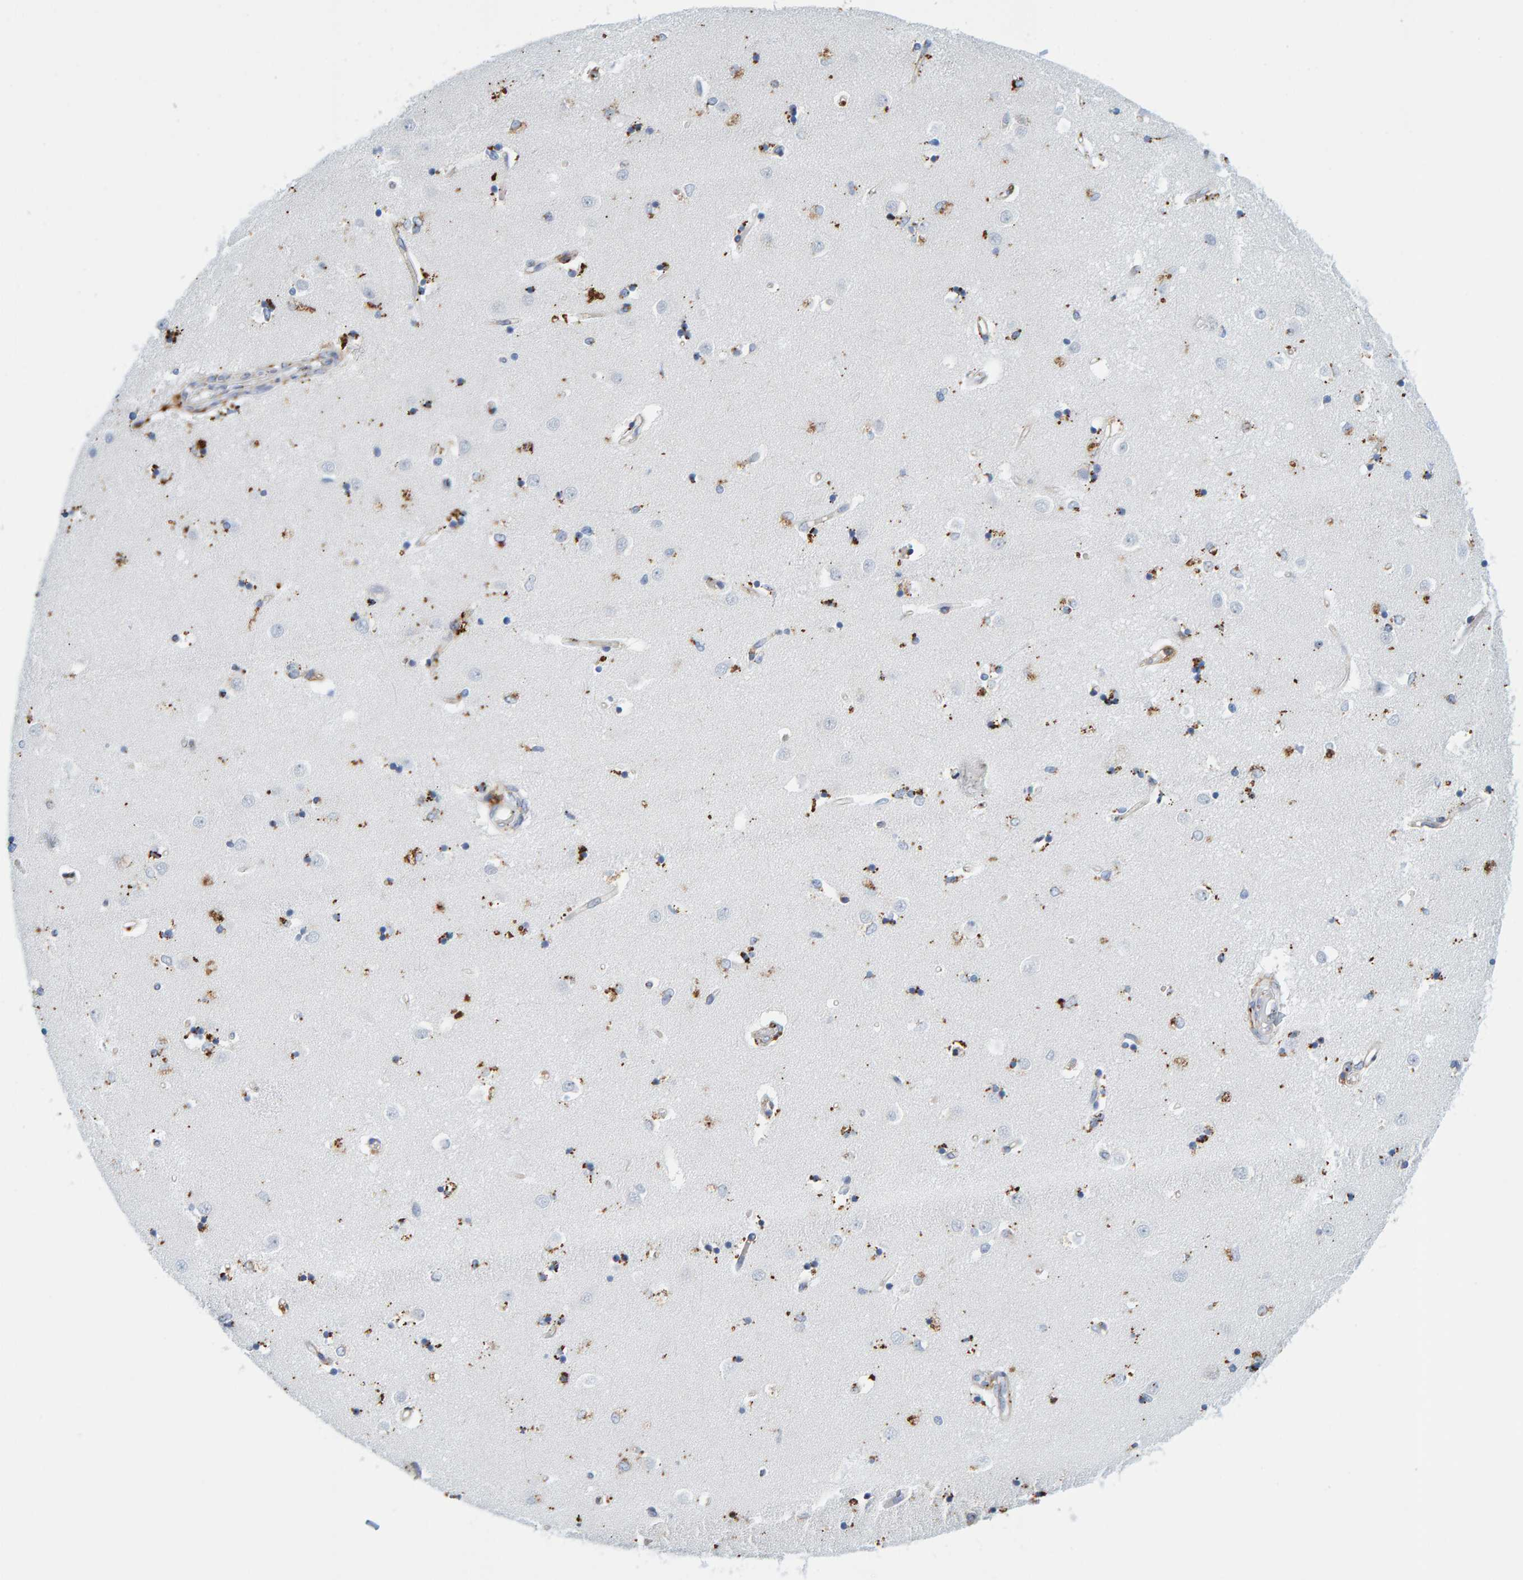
{"staining": {"intensity": "moderate", "quantity": "25%-75%", "location": "cytoplasmic/membranous"}, "tissue": "caudate", "cell_type": "Glial cells", "image_type": "normal", "snomed": [{"axis": "morphology", "description": "Normal tissue, NOS"}, {"axis": "topography", "description": "Lateral ventricle wall"}], "caption": "This is a histology image of immunohistochemistry staining of normal caudate, which shows moderate positivity in the cytoplasmic/membranous of glial cells.", "gene": "BIN3", "patient": {"sex": "male", "age": 45}}